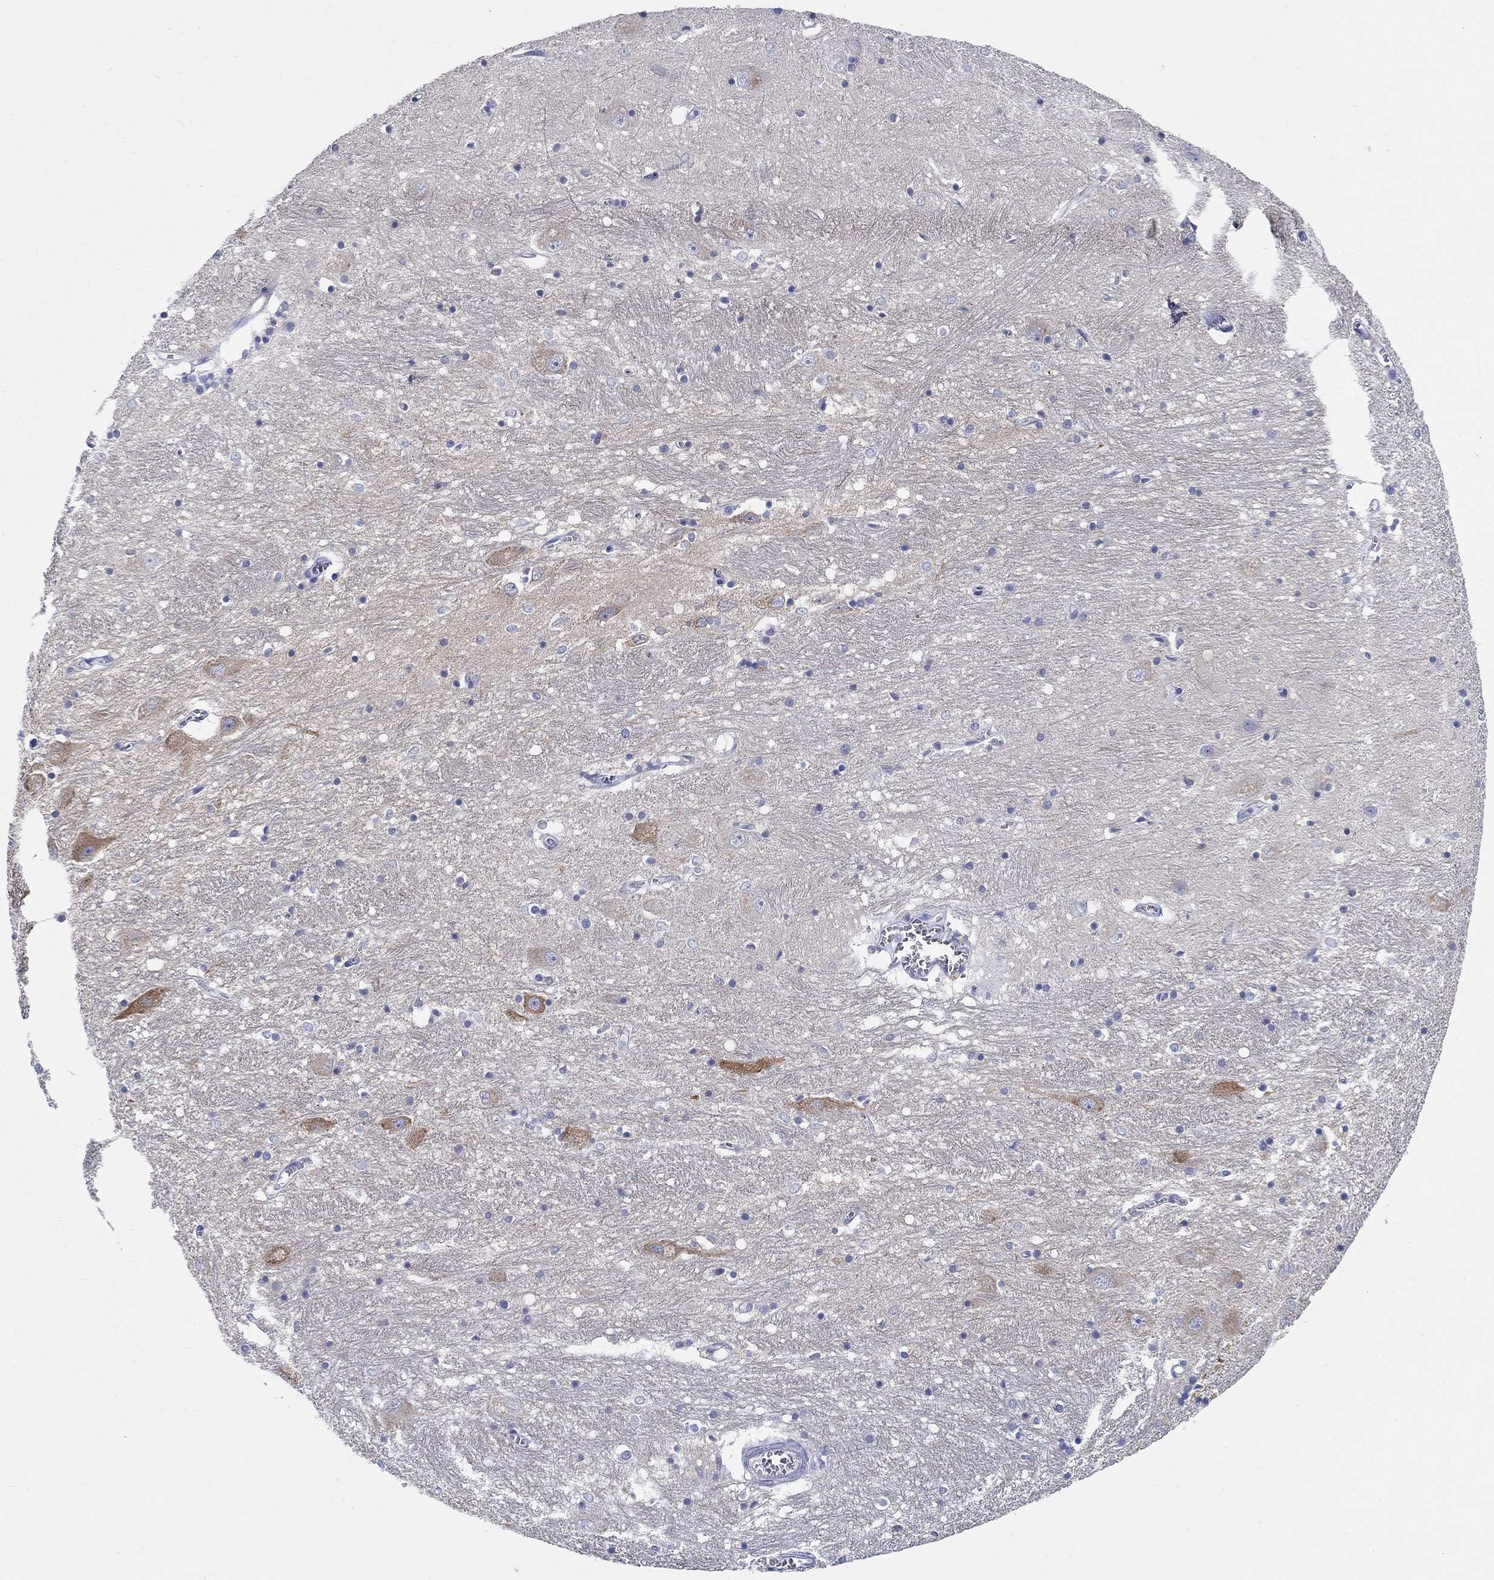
{"staining": {"intensity": "negative", "quantity": "none", "location": "none"}, "tissue": "caudate", "cell_type": "Glial cells", "image_type": "normal", "snomed": [{"axis": "morphology", "description": "Normal tissue, NOS"}, {"axis": "topography", "description": "Lateral ventricle wall"}], "caption": "Immunohistochemistry (IHC) of normal caudate displays no staining in glial cells.", "gene": "RAP1GAP", "patient": {"sex": "male", "age": 54}}